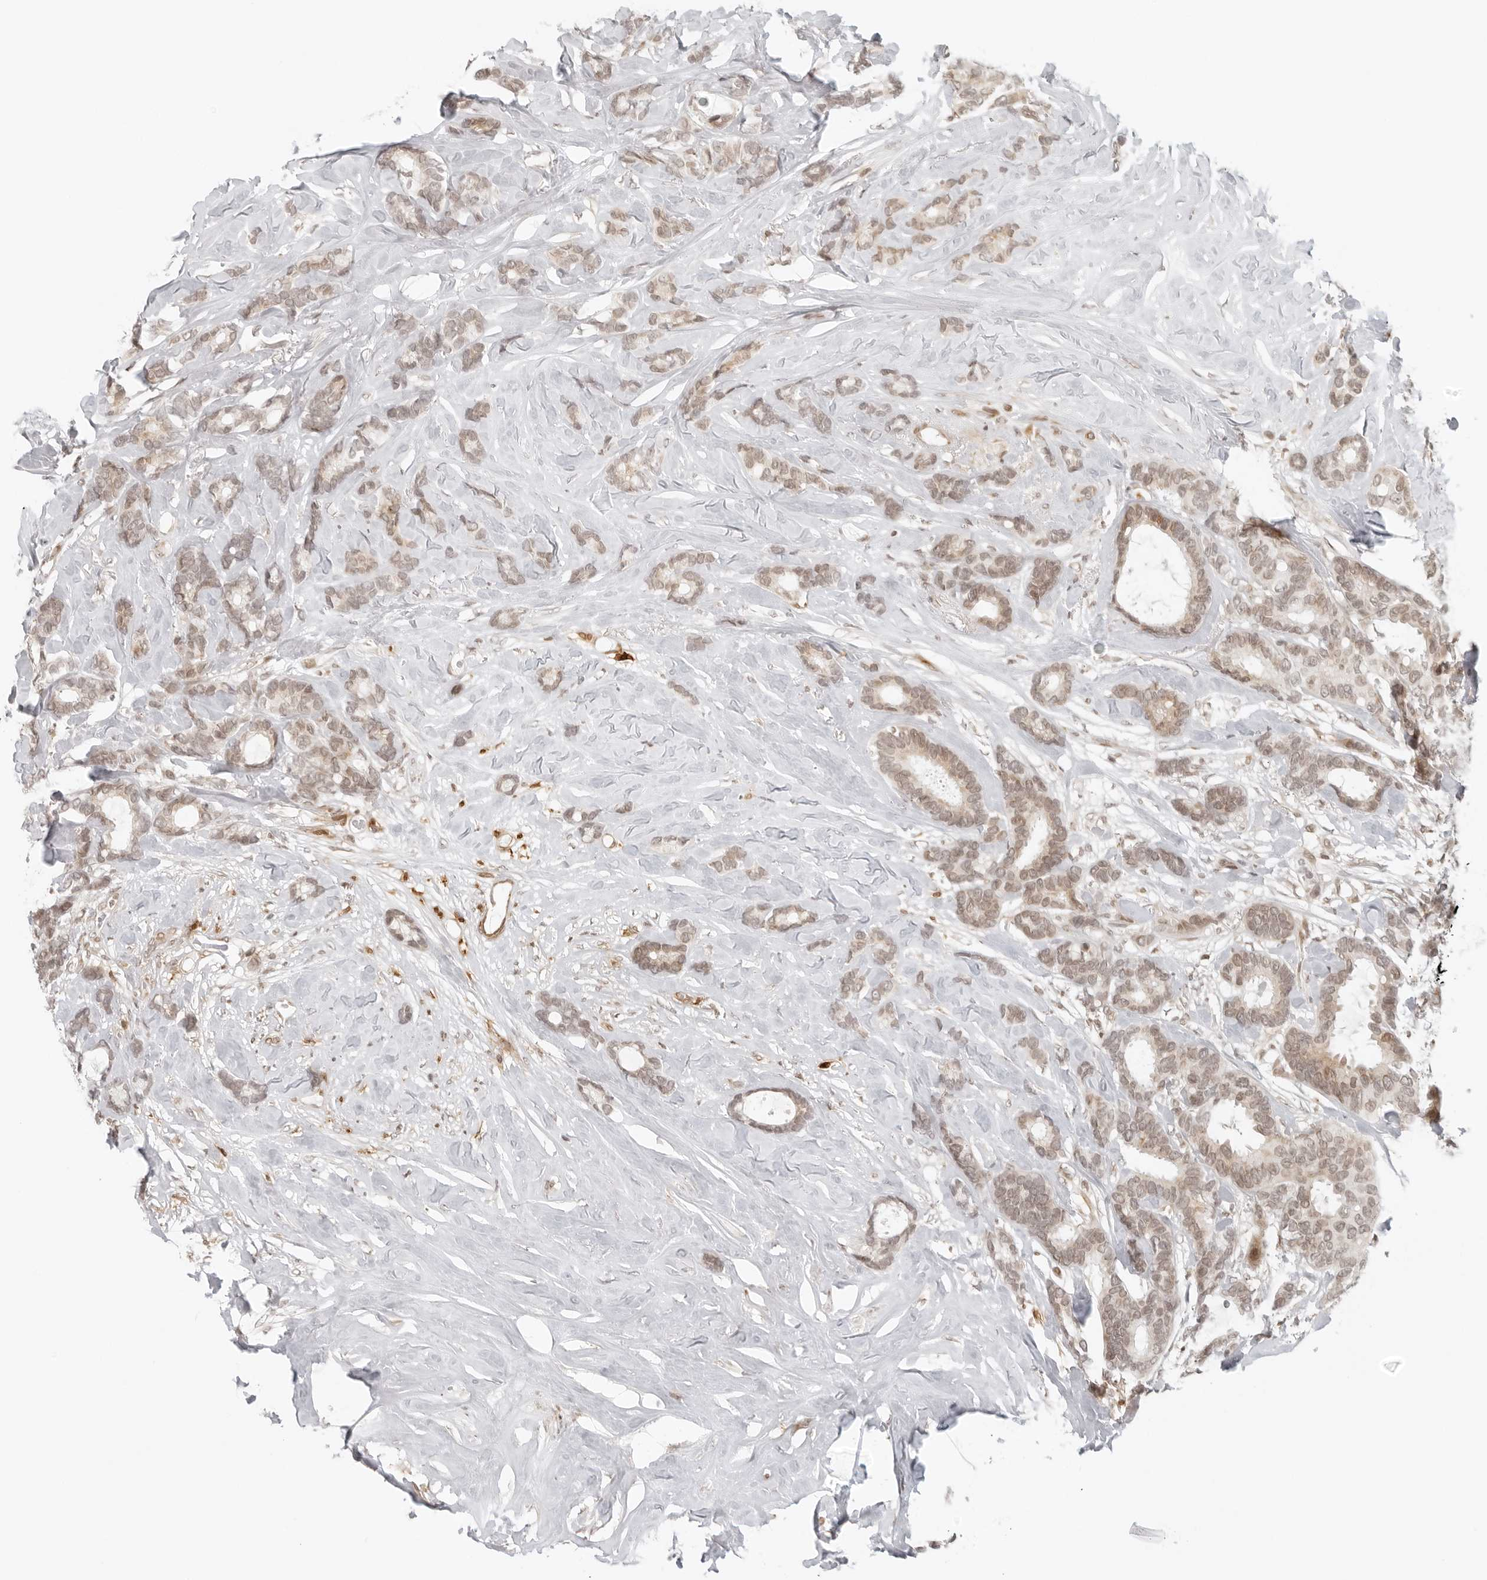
{"staining": {"intensity": "weak", "quantity": ">75%", "location": "nuclear"}, "tissue": "breast cancer", "cell_type": "Tumor cells", "image_type": "cancer", "snomed": [{"axis": "morphology", "description": "Duct carcinoma"}, {"axis": "topography", "description": "Breast"}], "caption": "Immunohistochemical staining of invasive ductal carcinoma (breast) demonstrates low levels of weak nuclear protein positivity in approximately >75% of tumor cells.", "gene": "ZNF407", "patient": {"sex": "female", "age": 87}}